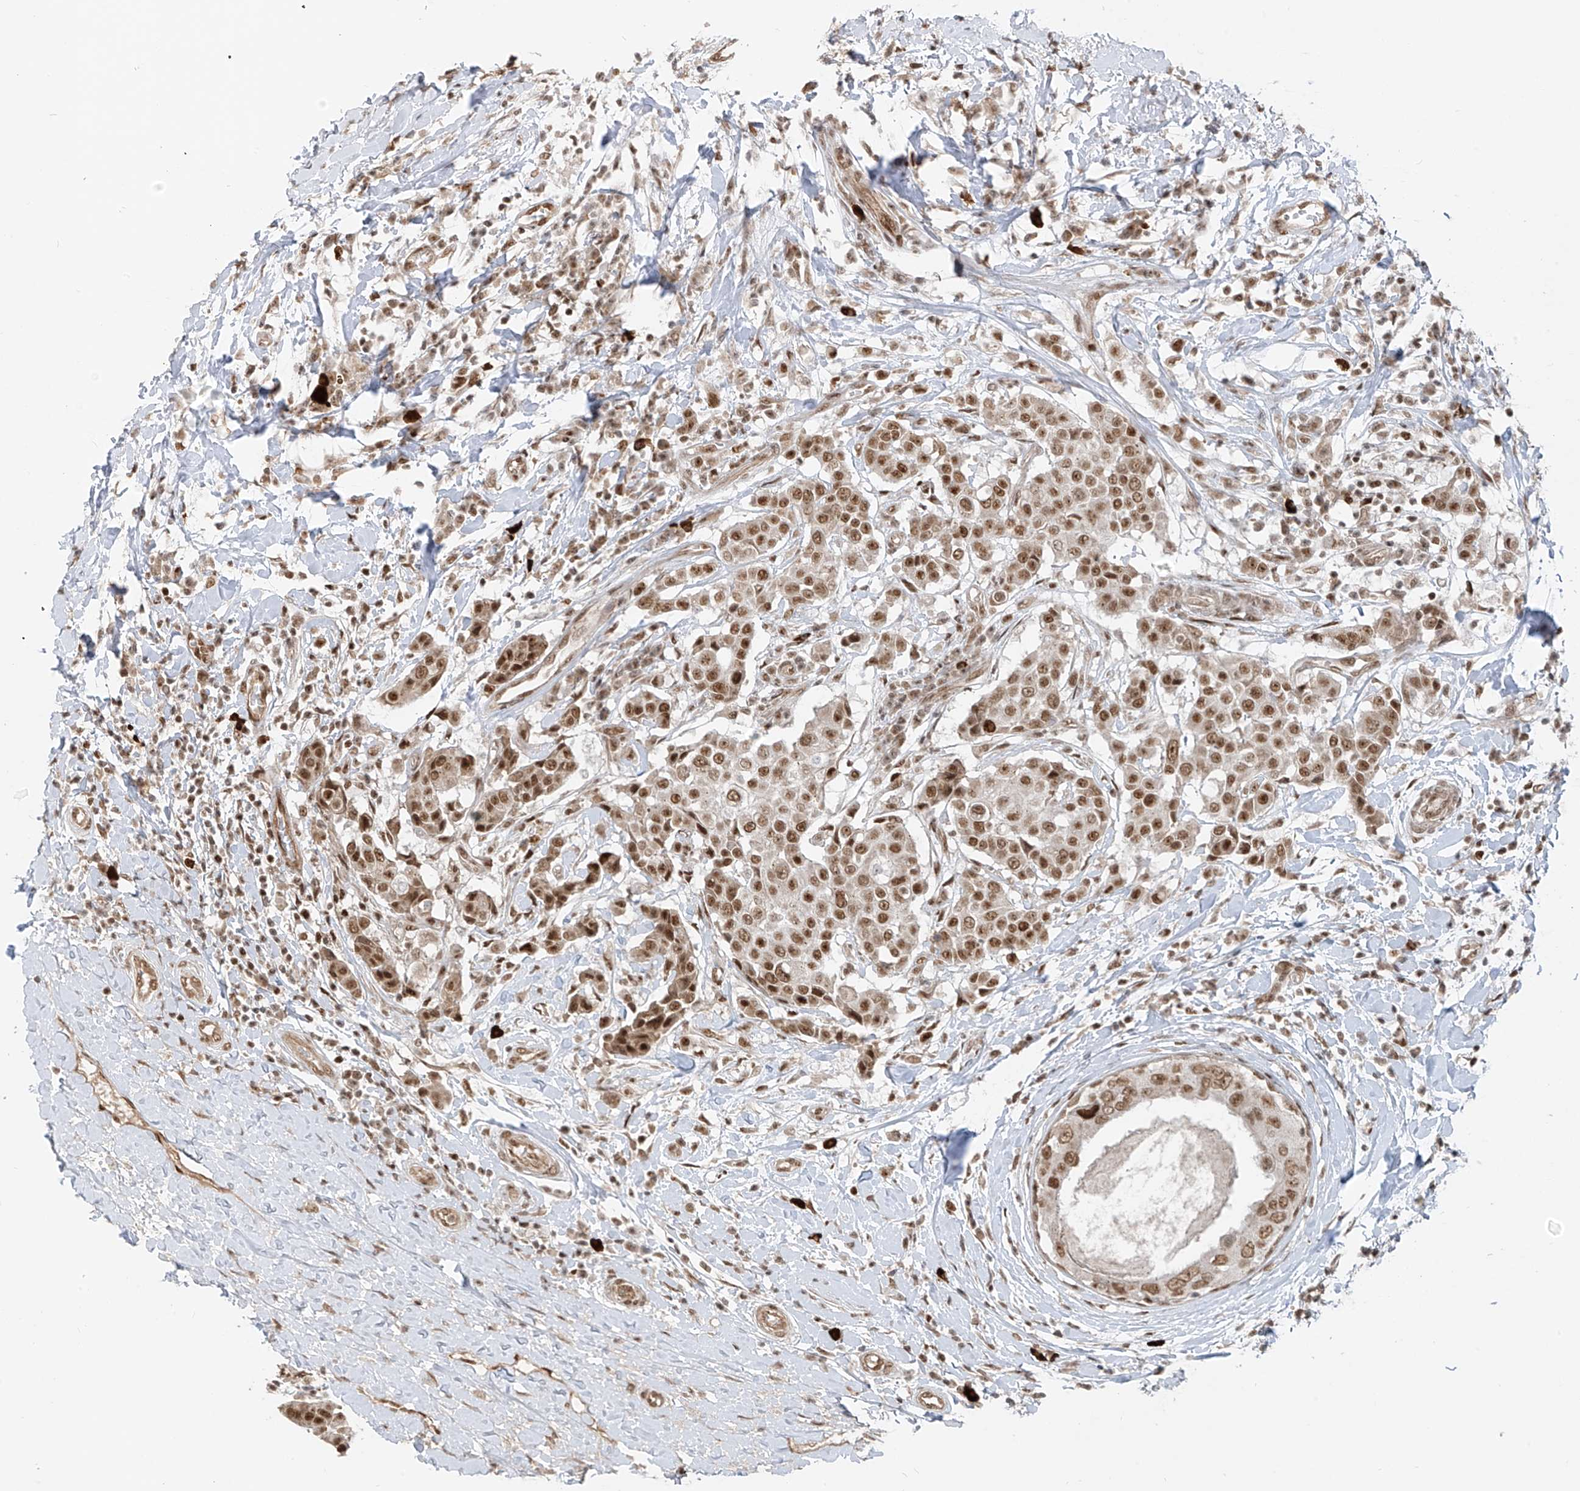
{"staining": {"intensity": "moderate", "quantity": ">75%", "location": "nuclear"}, "tissue": "breast cancer", "cell_type": "Tumor cells", "image_type": "cancer", "snomed": [{"axis": "morphology", "description": "Duct carcinoma"}, {"axis": "topography", "description": "Breast"}], "caption": "Approximately >75% of tumor cells in breast cancer demonstrate moderate nuclear protein staining as visualized by brown immunohistochemical staining.", "gene": "ARHGEF3", "patient": {"sex": "female", "age": 27}}